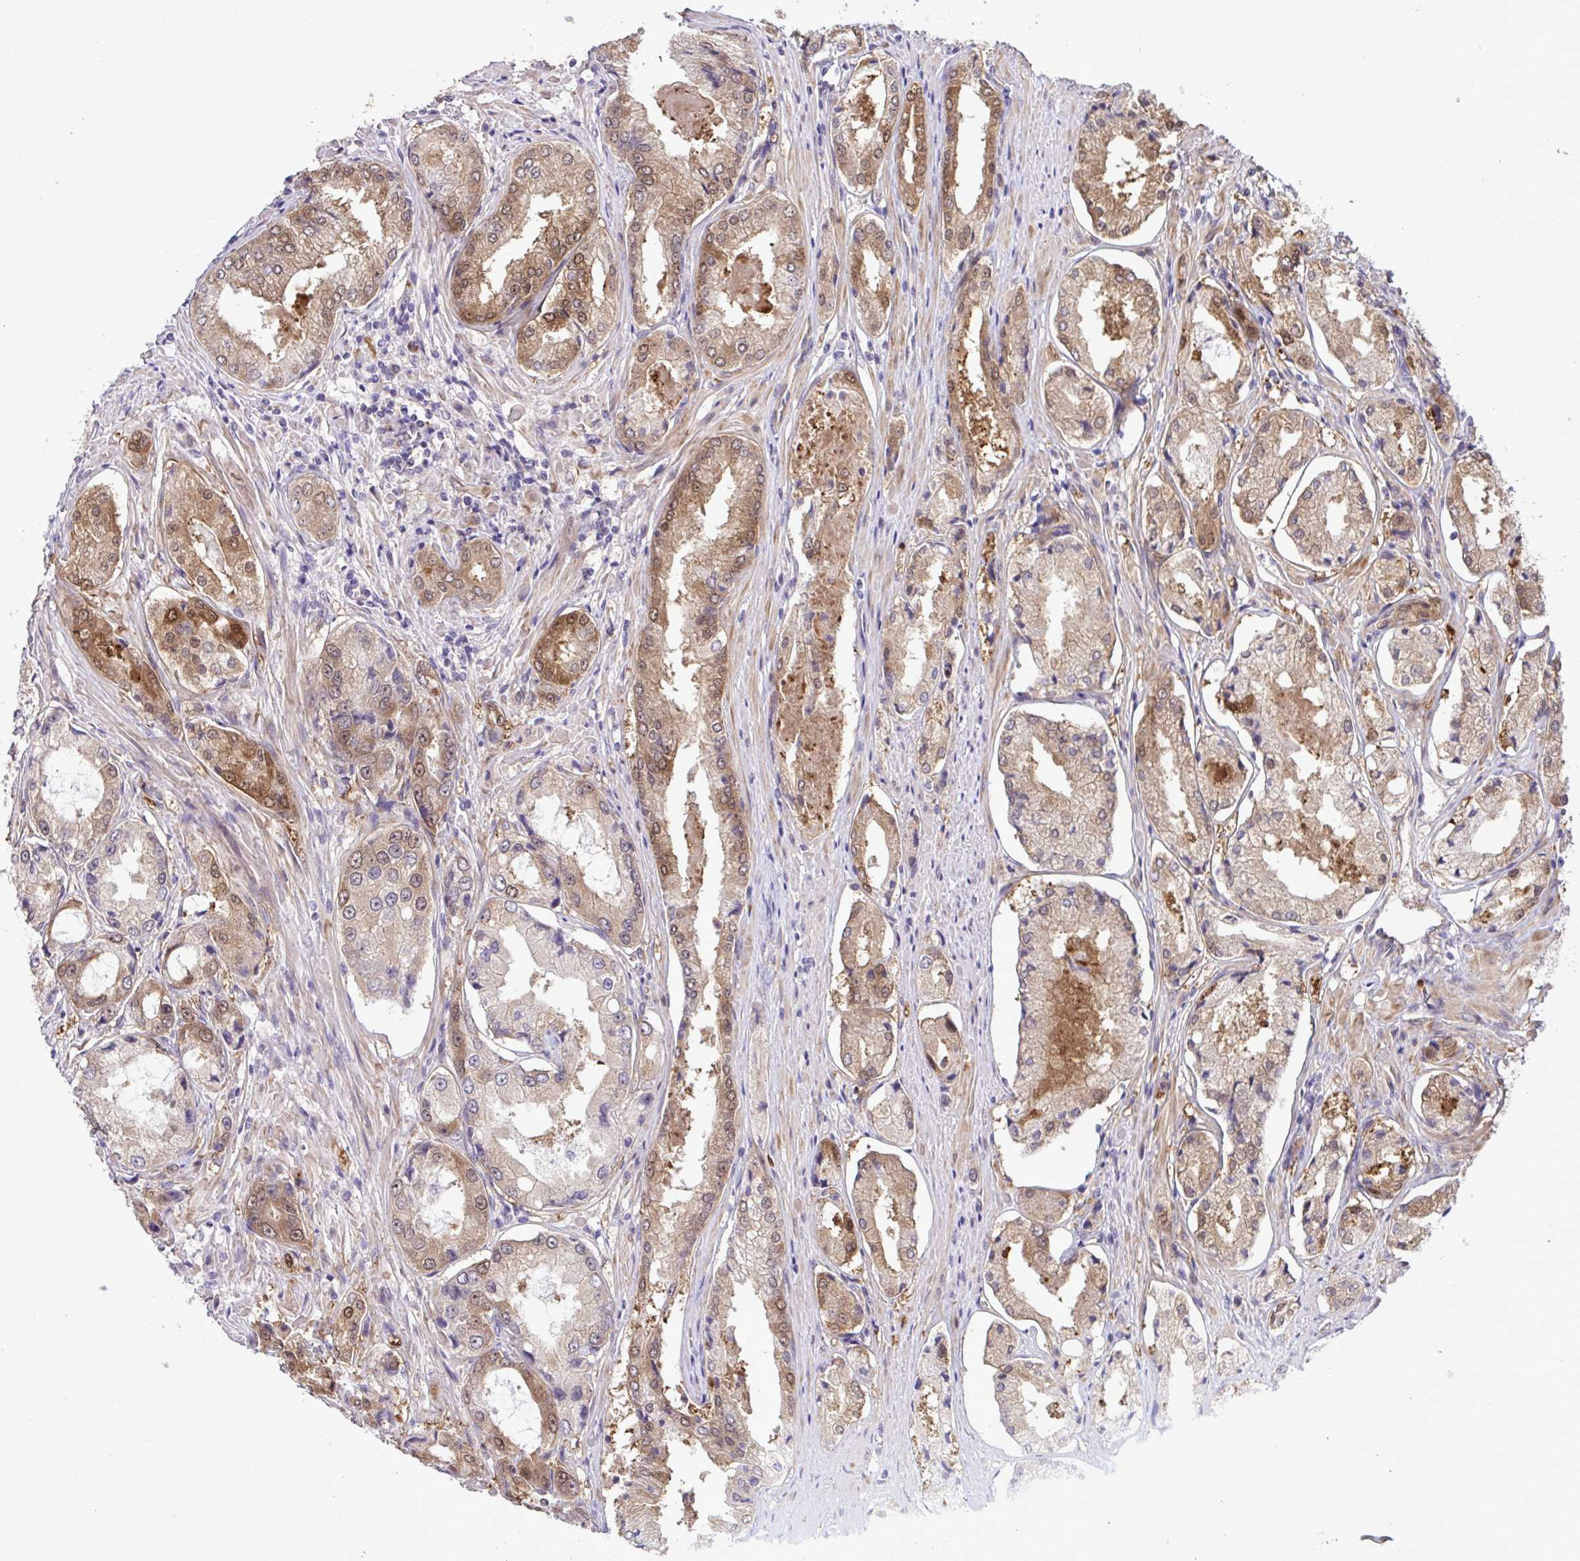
{"staining": {"intensity": "moderate", "quantity": ">75%", "location": "cytoplasmic/membranous,nuclear"}, "tissue": "prostate cancer", "cell_type": "Tumor cells", "image_type": "cancer", "snomed": [{"axis": "morphology", "description": "Adenocarcinoma, Low grade"}, {"axis": "topography", "description": "Prostate"}], "caption": "Human adenocarcinoma (low-grade) (prostate) stained with a protein marker demonstrates moderate staining in tumor cells.", "gene": "CMPK1", "patient": {"sex": "male", "age": 68}}